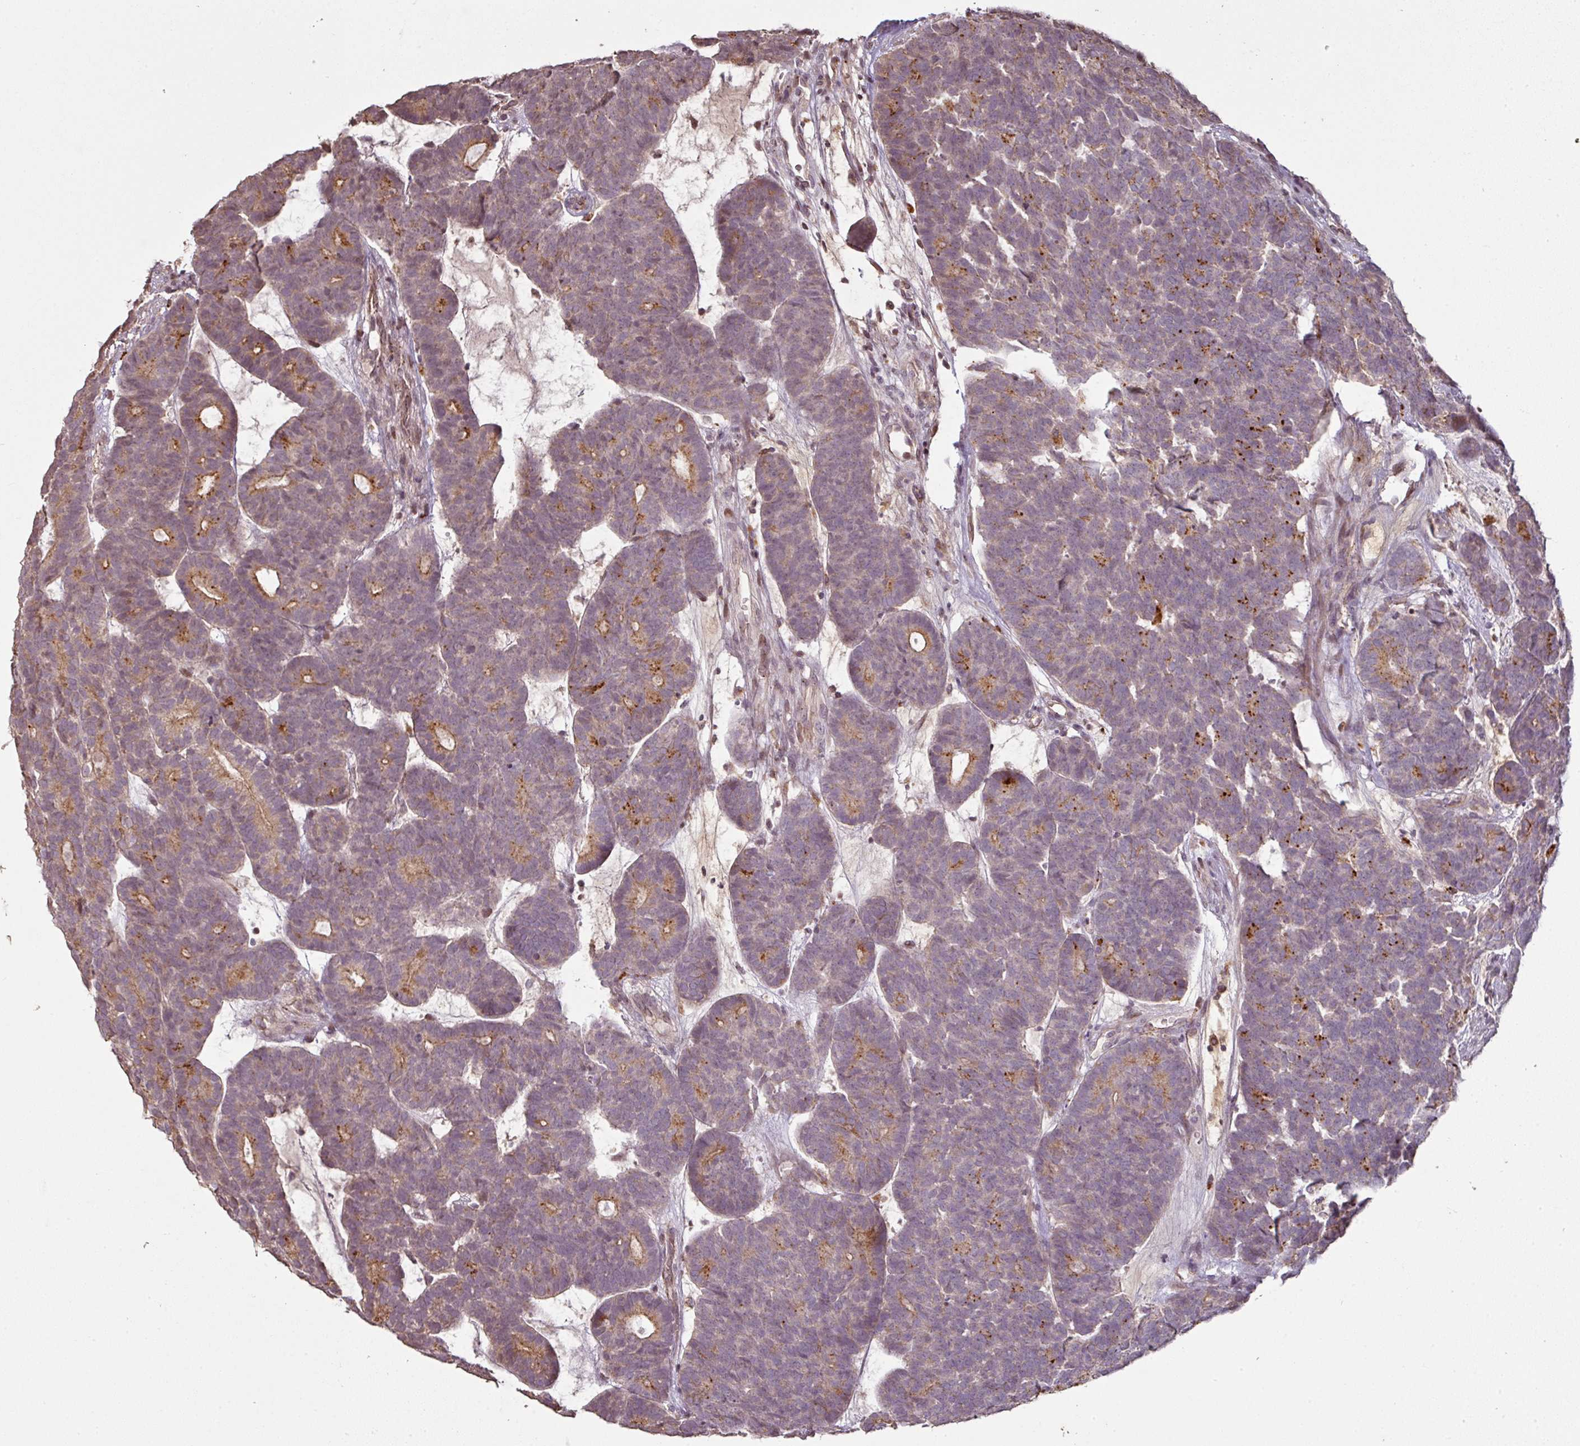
{"staining": {"intensity": "moderate", "quantity": "<25%", "location": "cytoplasmic/membranous"}, "tissue": "head and neck cancer", "cell_type": "Tumor cells", "image_type": "cancer", "snomed": [{"axis": "morphology", "description": "Adenocarcinoma, NOS"}, {"axis": "topography", "description": "Head-Neck"}], "caption": "Immunohistochemical staining of head and neck adenocarcinoma demonstrates moderate cytoplasmic/membranous protein staining in approximately <25% of tumor cells.", "gene": "CXCR5", "patient": {"sex": "female", "age": 81}}